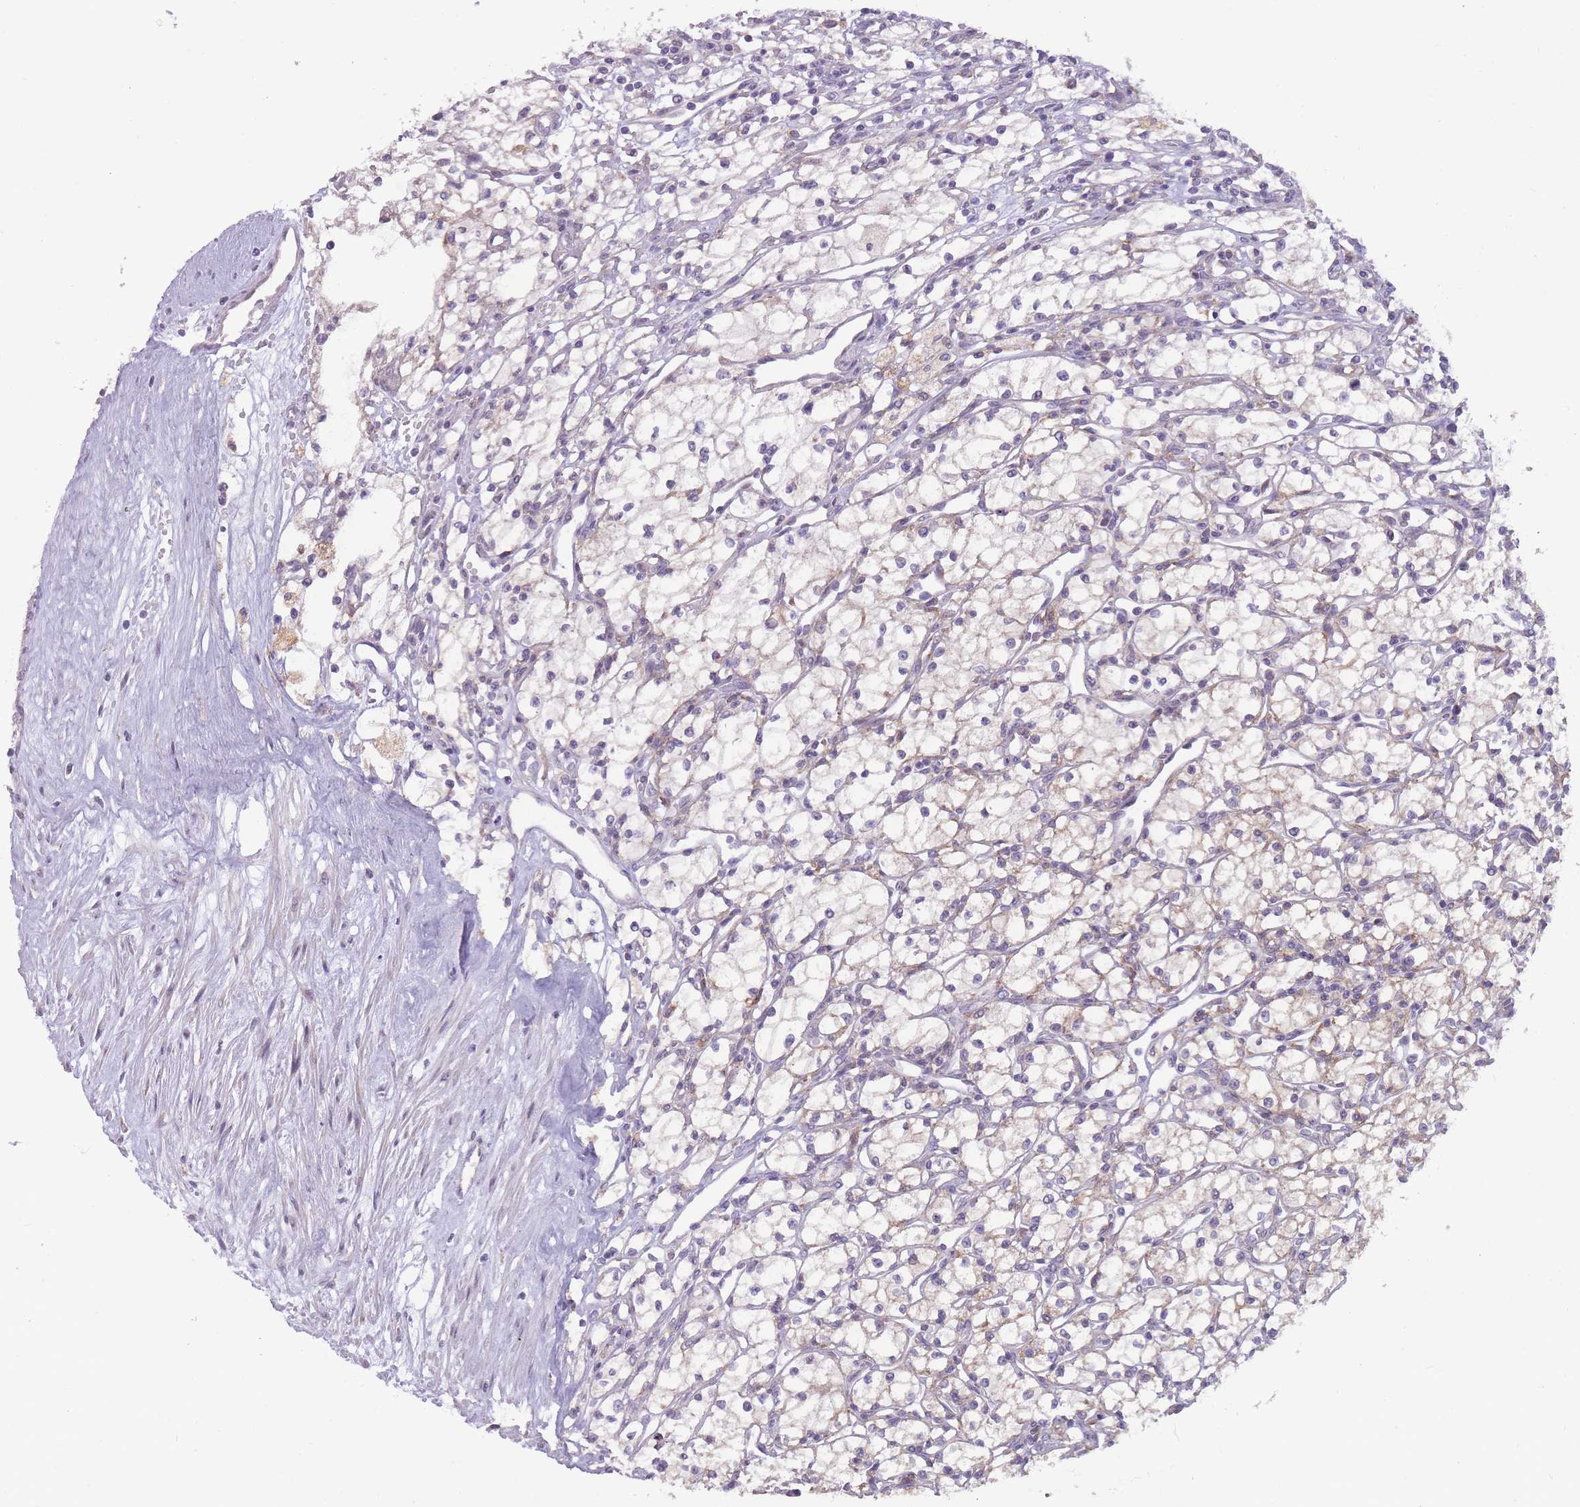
{"staining": {"intensity": "weak", "quantity": "25%-75%", "location": "cytoplasmic/membranous"}, "tissue": "renal cancer", "cell_type": "Tumor cells", "image_type": "cancer", "snomed": [{"axis": "morphology", "description": "Adenocarcinoma, NOS"}, {"axis": "topography", "description": "Kidney"}], "caption": "This micrograph exhibits renal cancer stained with IHC to label a protein in brown. The cytoplasmic/membranous of tumor cells show weak positivity for the protein. Nuclei are counter-stained blue.", "gene": "TRAPPC5", "patient": {"sex": "male", "age": 59}}